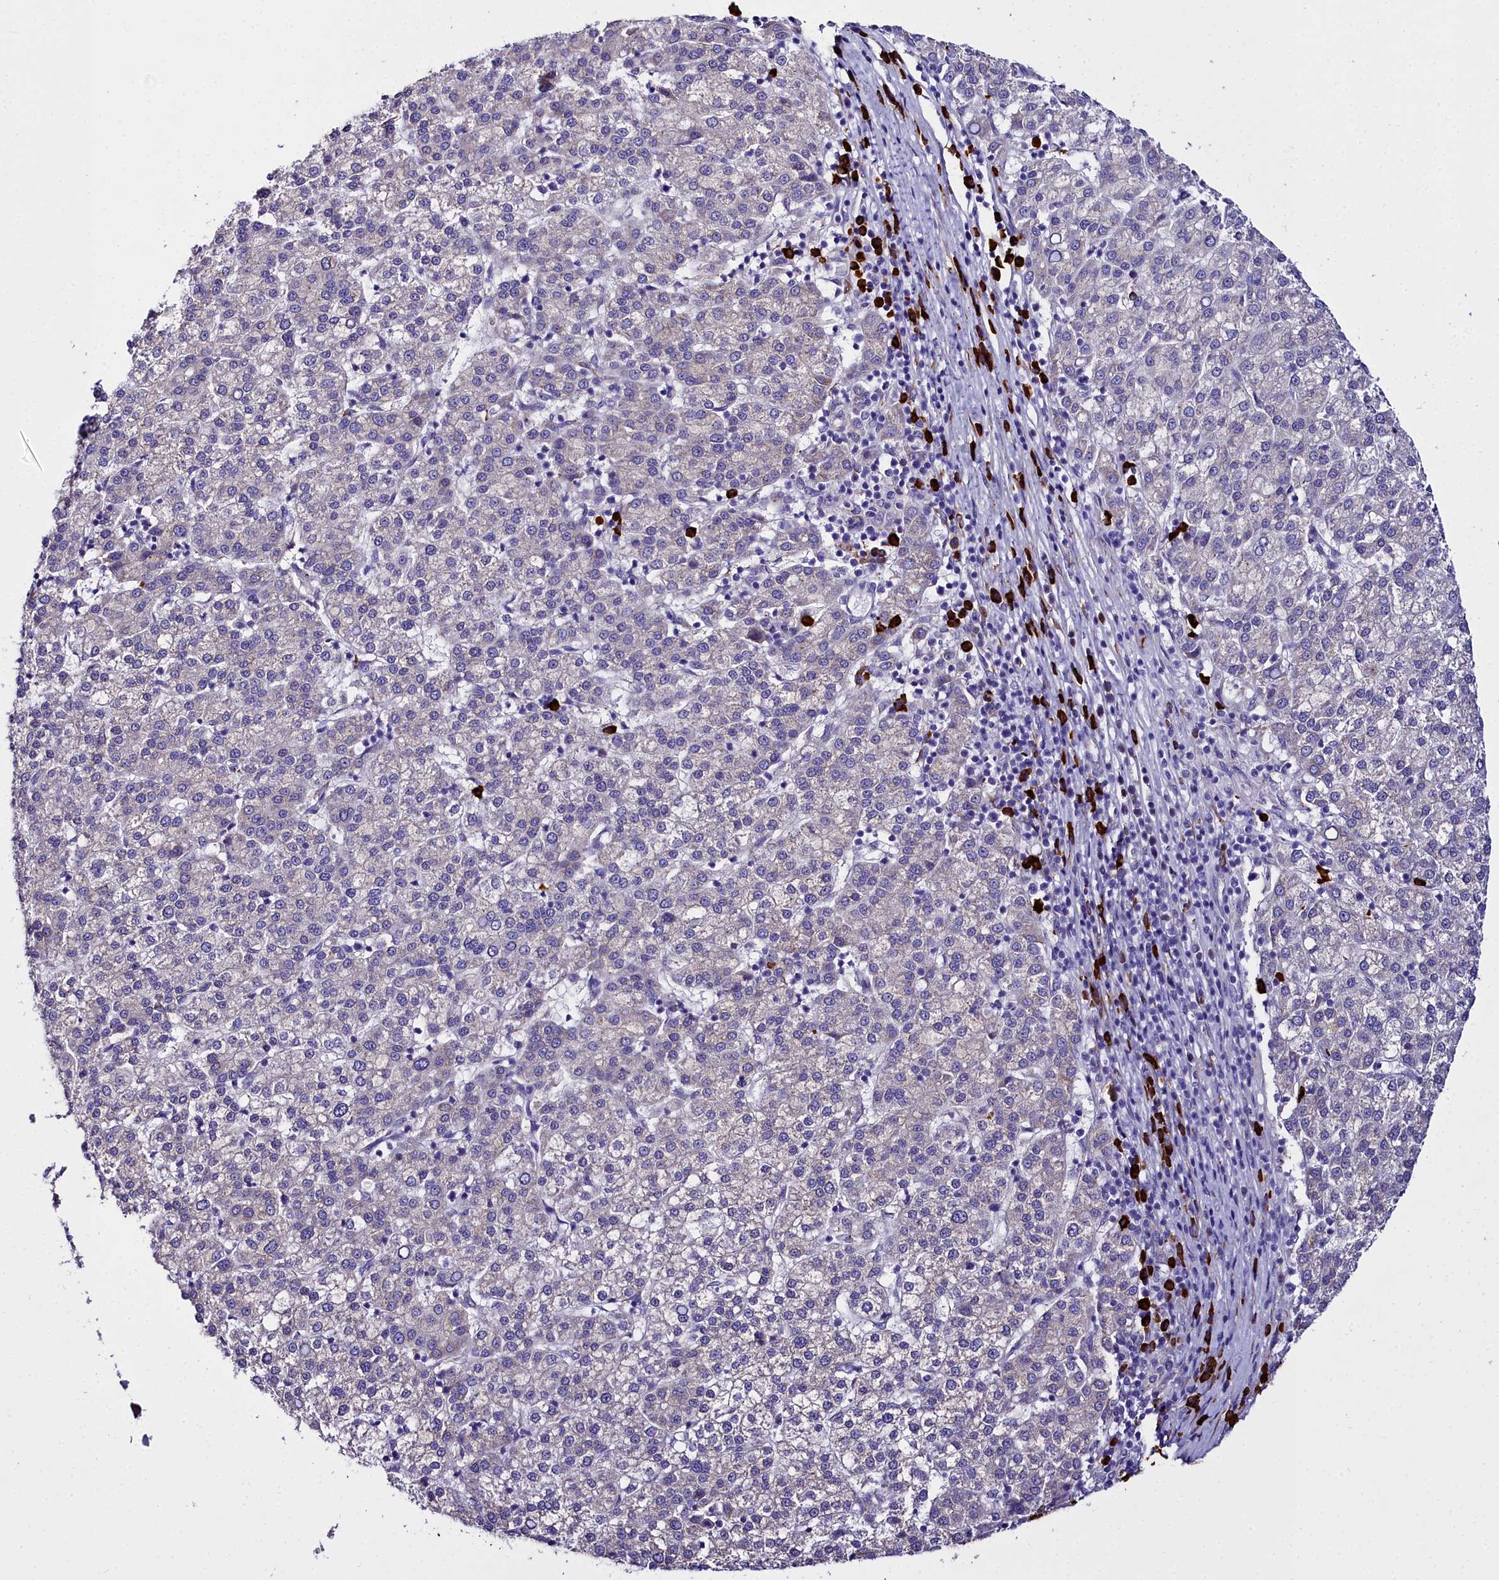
{"staining": {"intensity": "moderate", "quantity": "25%-75%", "location": "cytoplasmic/membranous"}, "tissue": "liver cancer", "cell_type": "Tumor cells", "image_type": "cancer", "snomed": [{"axis": "morphology", "description": "Carcinoma, Hepatocellular, NOS"}, {"axis": "topography", "description": "Liver"}], "caption": "The micrograph reveals staining of liver hepatocellular carcinoma, revealing moderate cytoplasmic/membranous protein expression (brown color) within tumor cells.", "gene": "TXNDC5", "patient": {"sex": "female", "age": 58}}